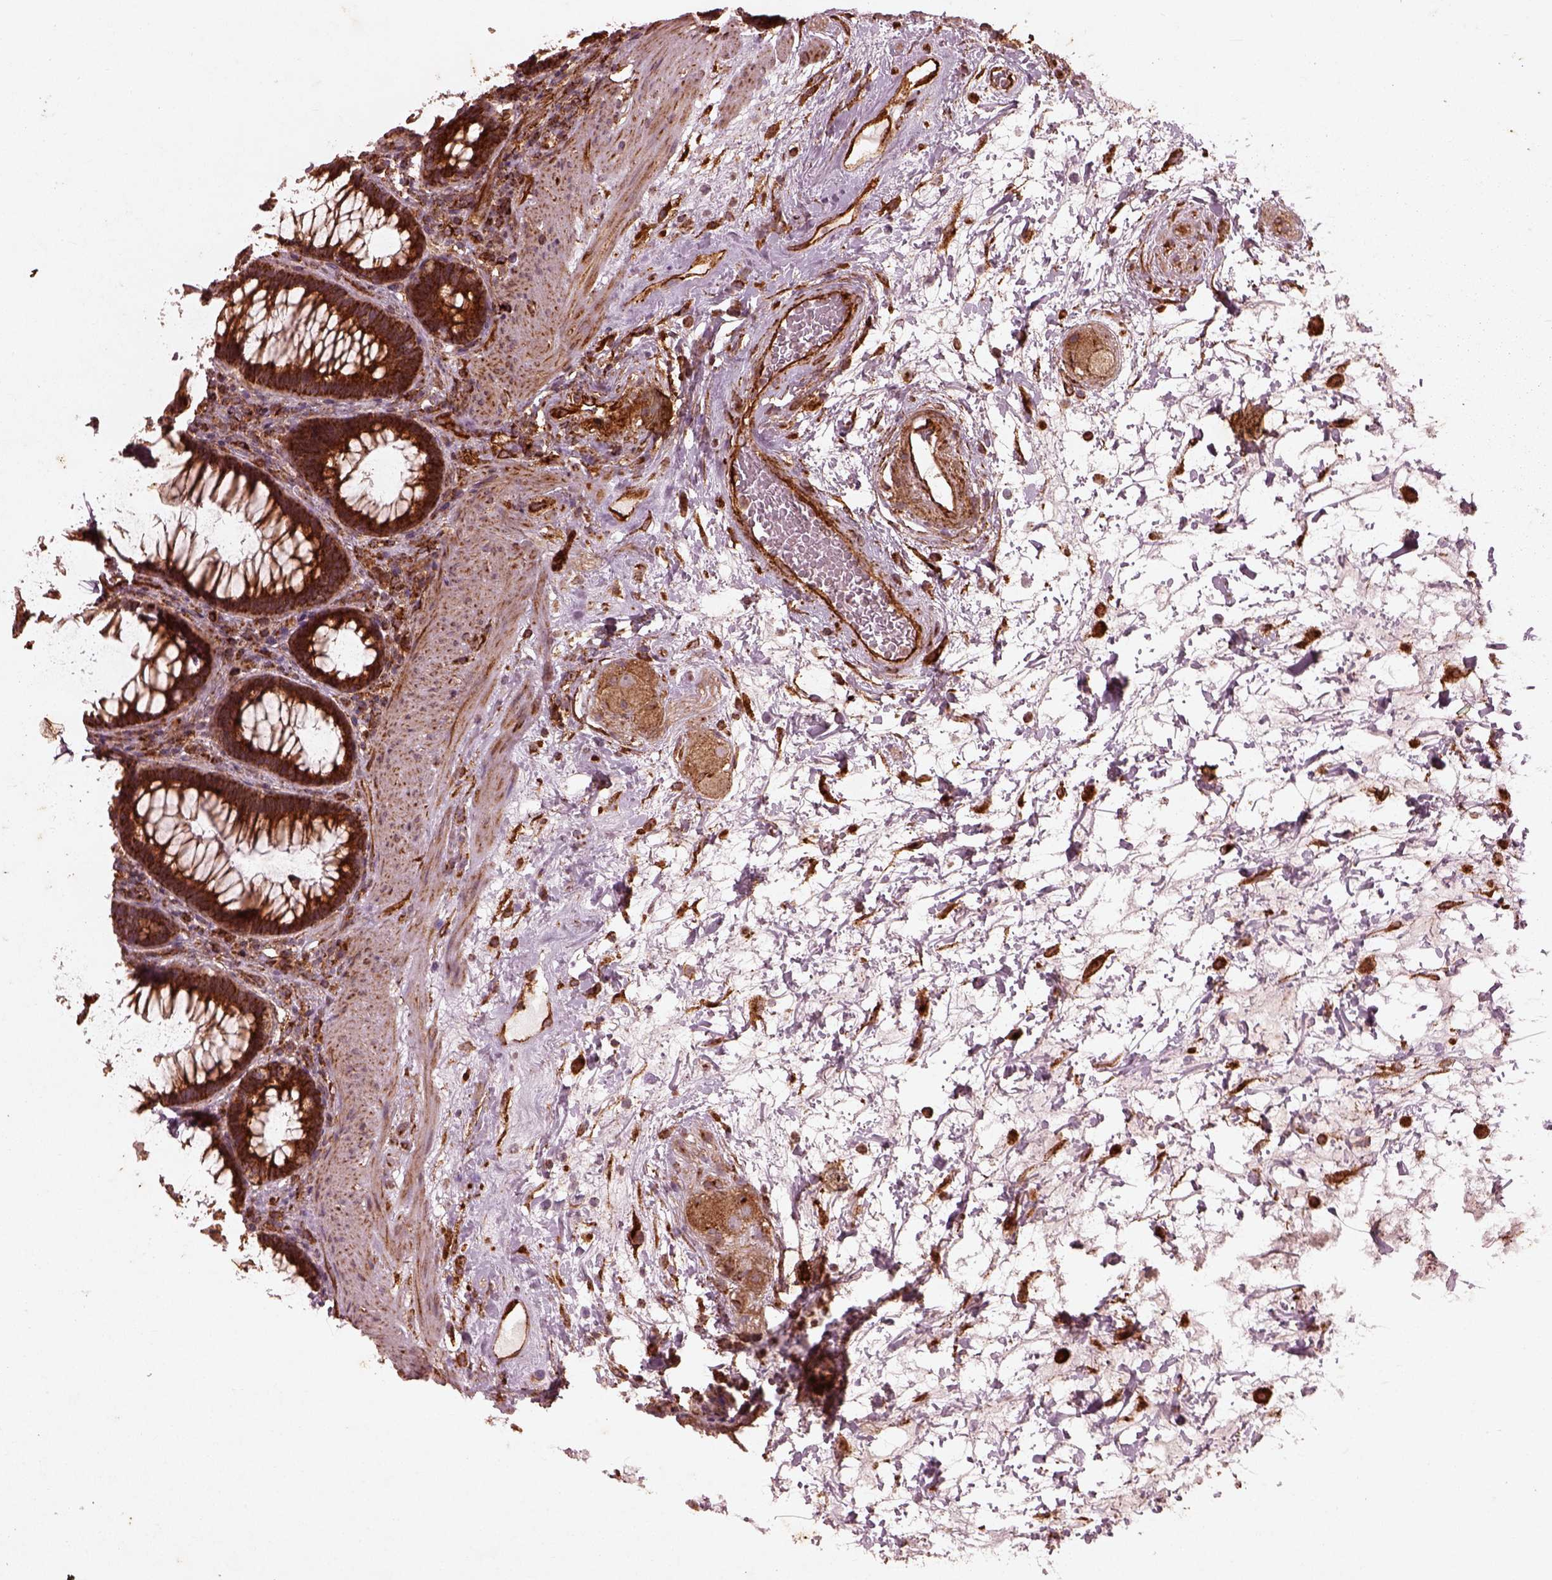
{"staining": {"intensity": "strong", "quantity": ">75%", "location": "cytoplasmic/membranous"}, "tissue": "rectum", "cell_type": "Glandular cells", "image_type": "normal", "snomed": [{"axis": "morphology", "description": "Normal tissue, NOS"}, {"axis": "topography", "description": "Rectum"}], "caption": "Immunohistochemistry (IHC) of unremarkable rectum reveals high levels of strong cytoplasmic/membranous staining in approximately >75% of glandular cells. (DAB IHC, brown staining for protein, blue staining for nuclei).", "gene": "ENSG00000285130", "patient": {"sex": "male", "age": 72}}